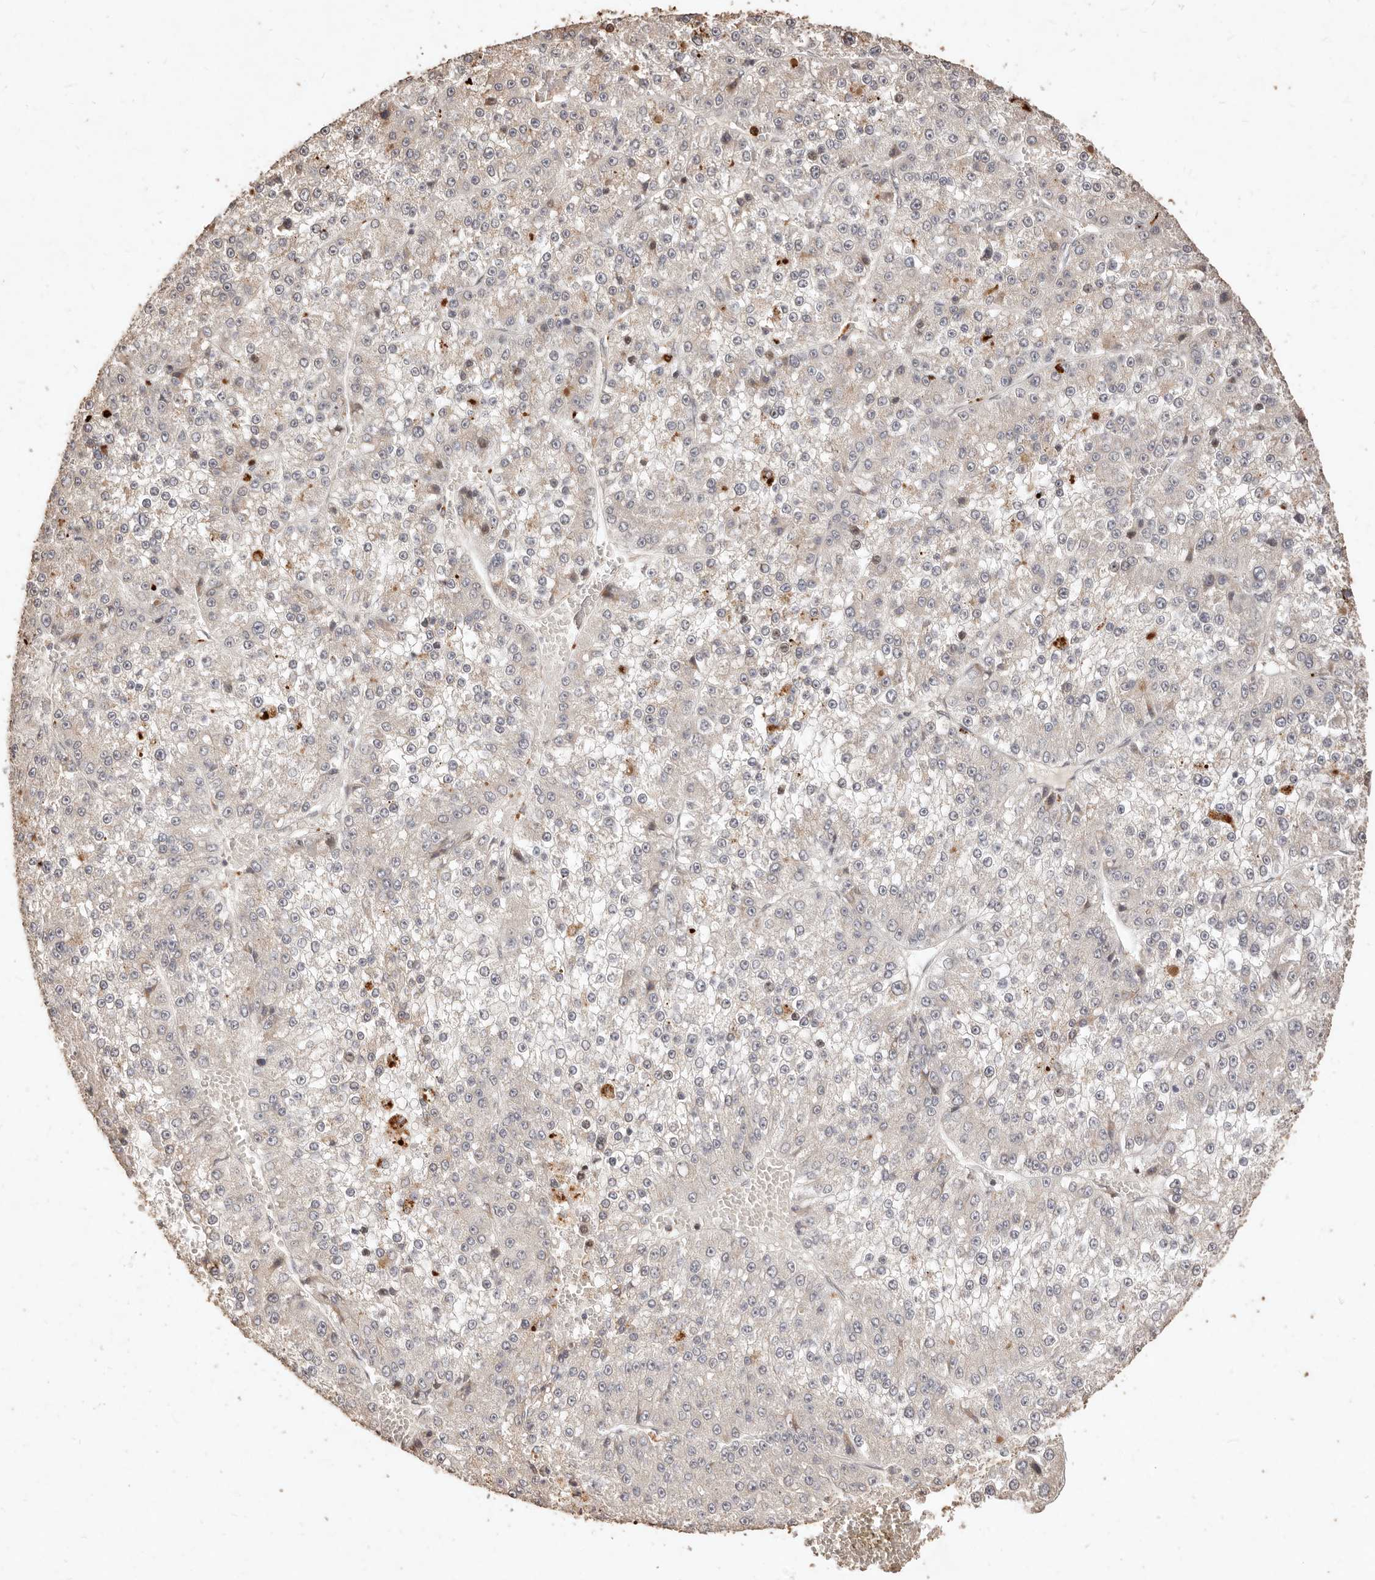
{"staining": {"intensity": "negative", "quantity": "none", "location": "none"}, "tissue": "liver cancer", "cell_type": "Tumor cells", "image_type": "cancer", "snomed": [{"axis": "morphology", "description": "Carcinoma, Hepatocellular, NOS"}, {"axis": "topography", "description": "Liver"}], "caption": "Tumor cells are negative for brown protein staining in liver cancer (hepatocellular carcinoma).", "gene": "KIF9", "patient": {"sex": "female", "age": 73}}